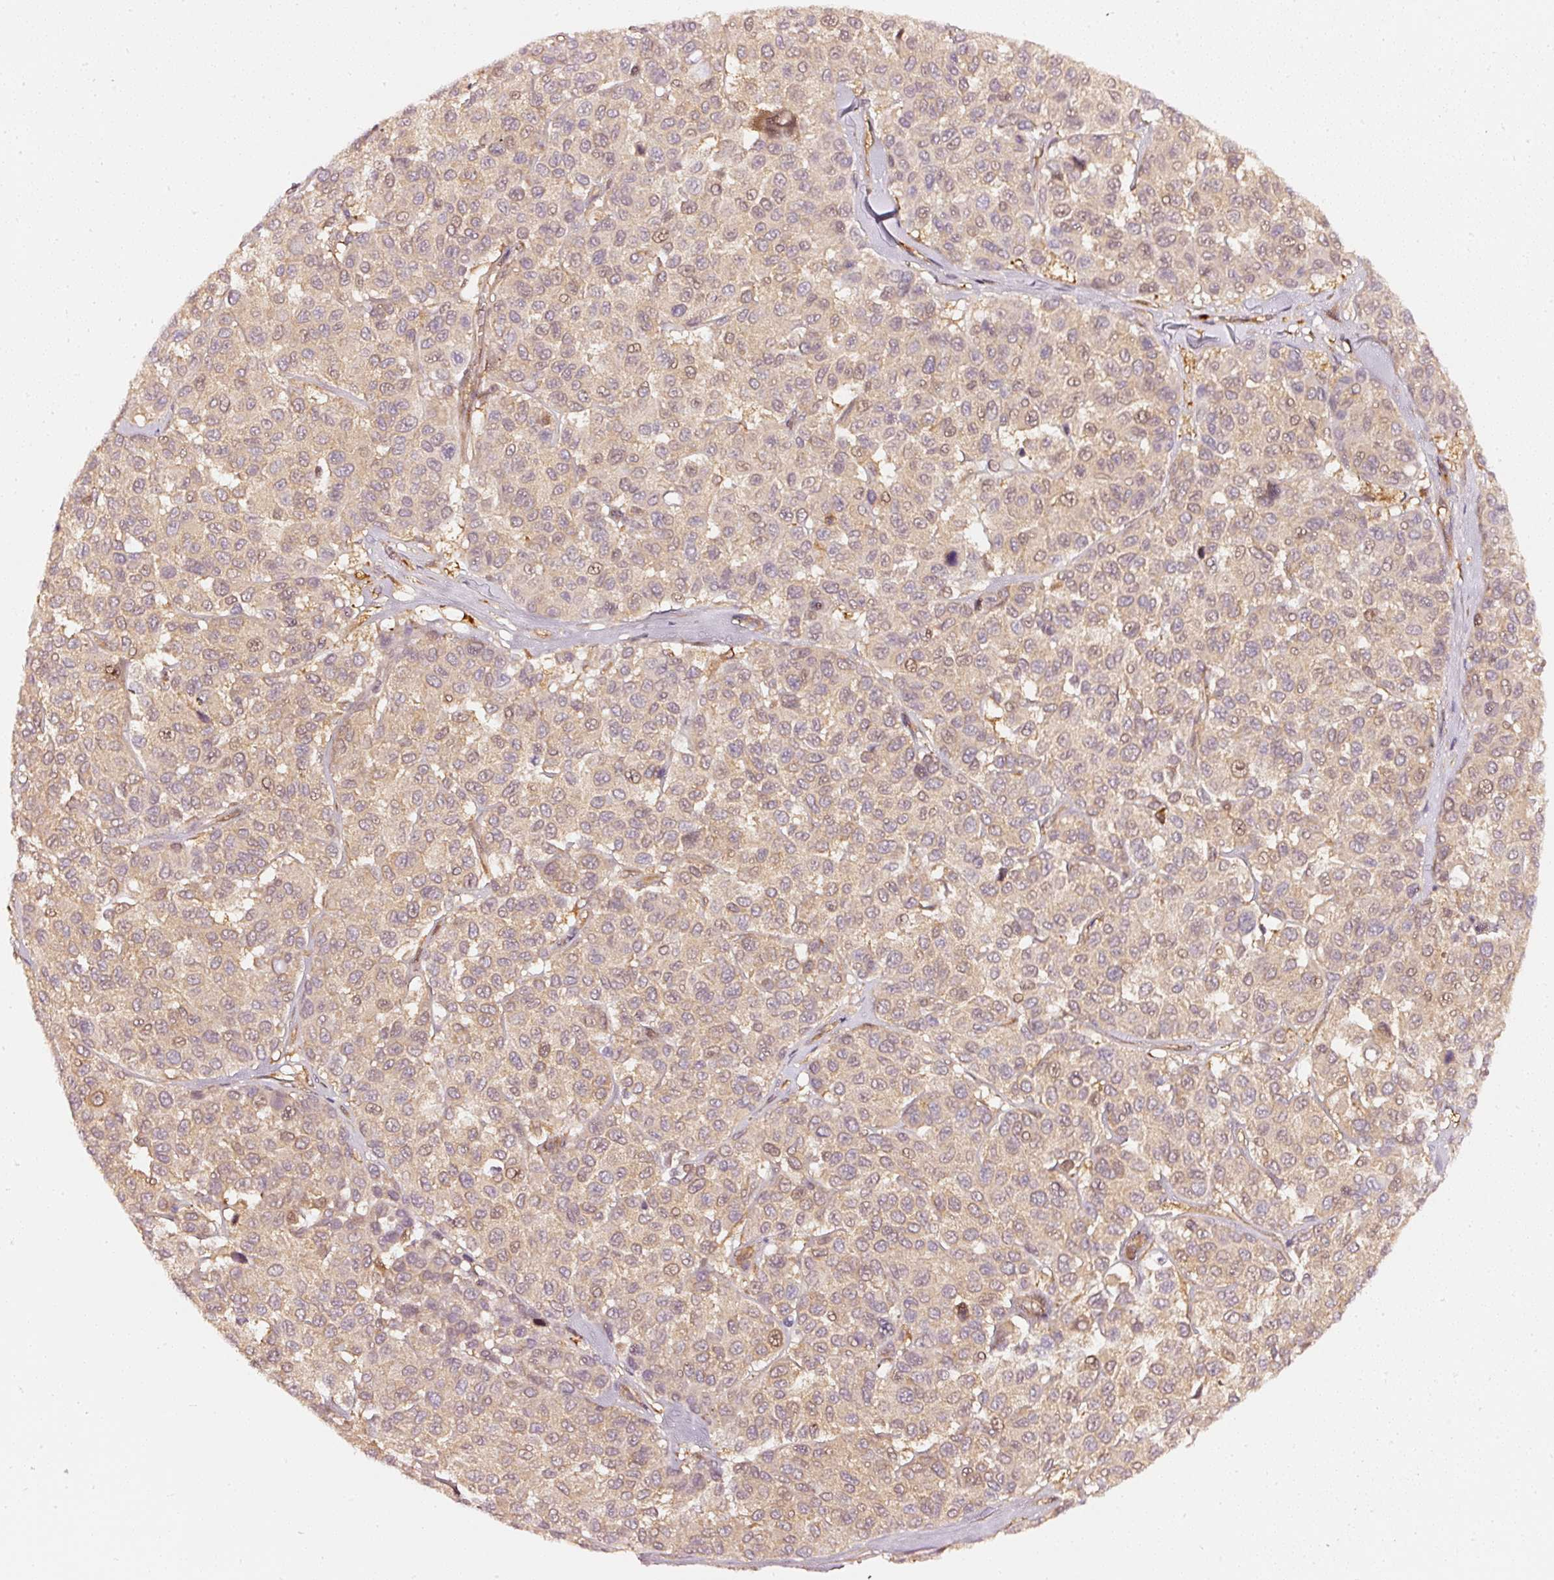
{"staining": {"intensity": "moderate", "quantity": "<25%", "location": "nuclear"}, "tissue": "melanoma", "cell_type": "Tumor cells", "image_type": "cancer", "snomed": [{"axis": "morphology", "description": "Malignant melanoma, NOS"}, {"axis": "topography", "description": "Skin"}], "caption": "Melanoma tissue demonstrates moderate nuclear expression in about <25% of tumor cells, visualized by immunohistochemistry.", "gene": "ASMTL", "patient": {"sex": "female", "age": 66}}